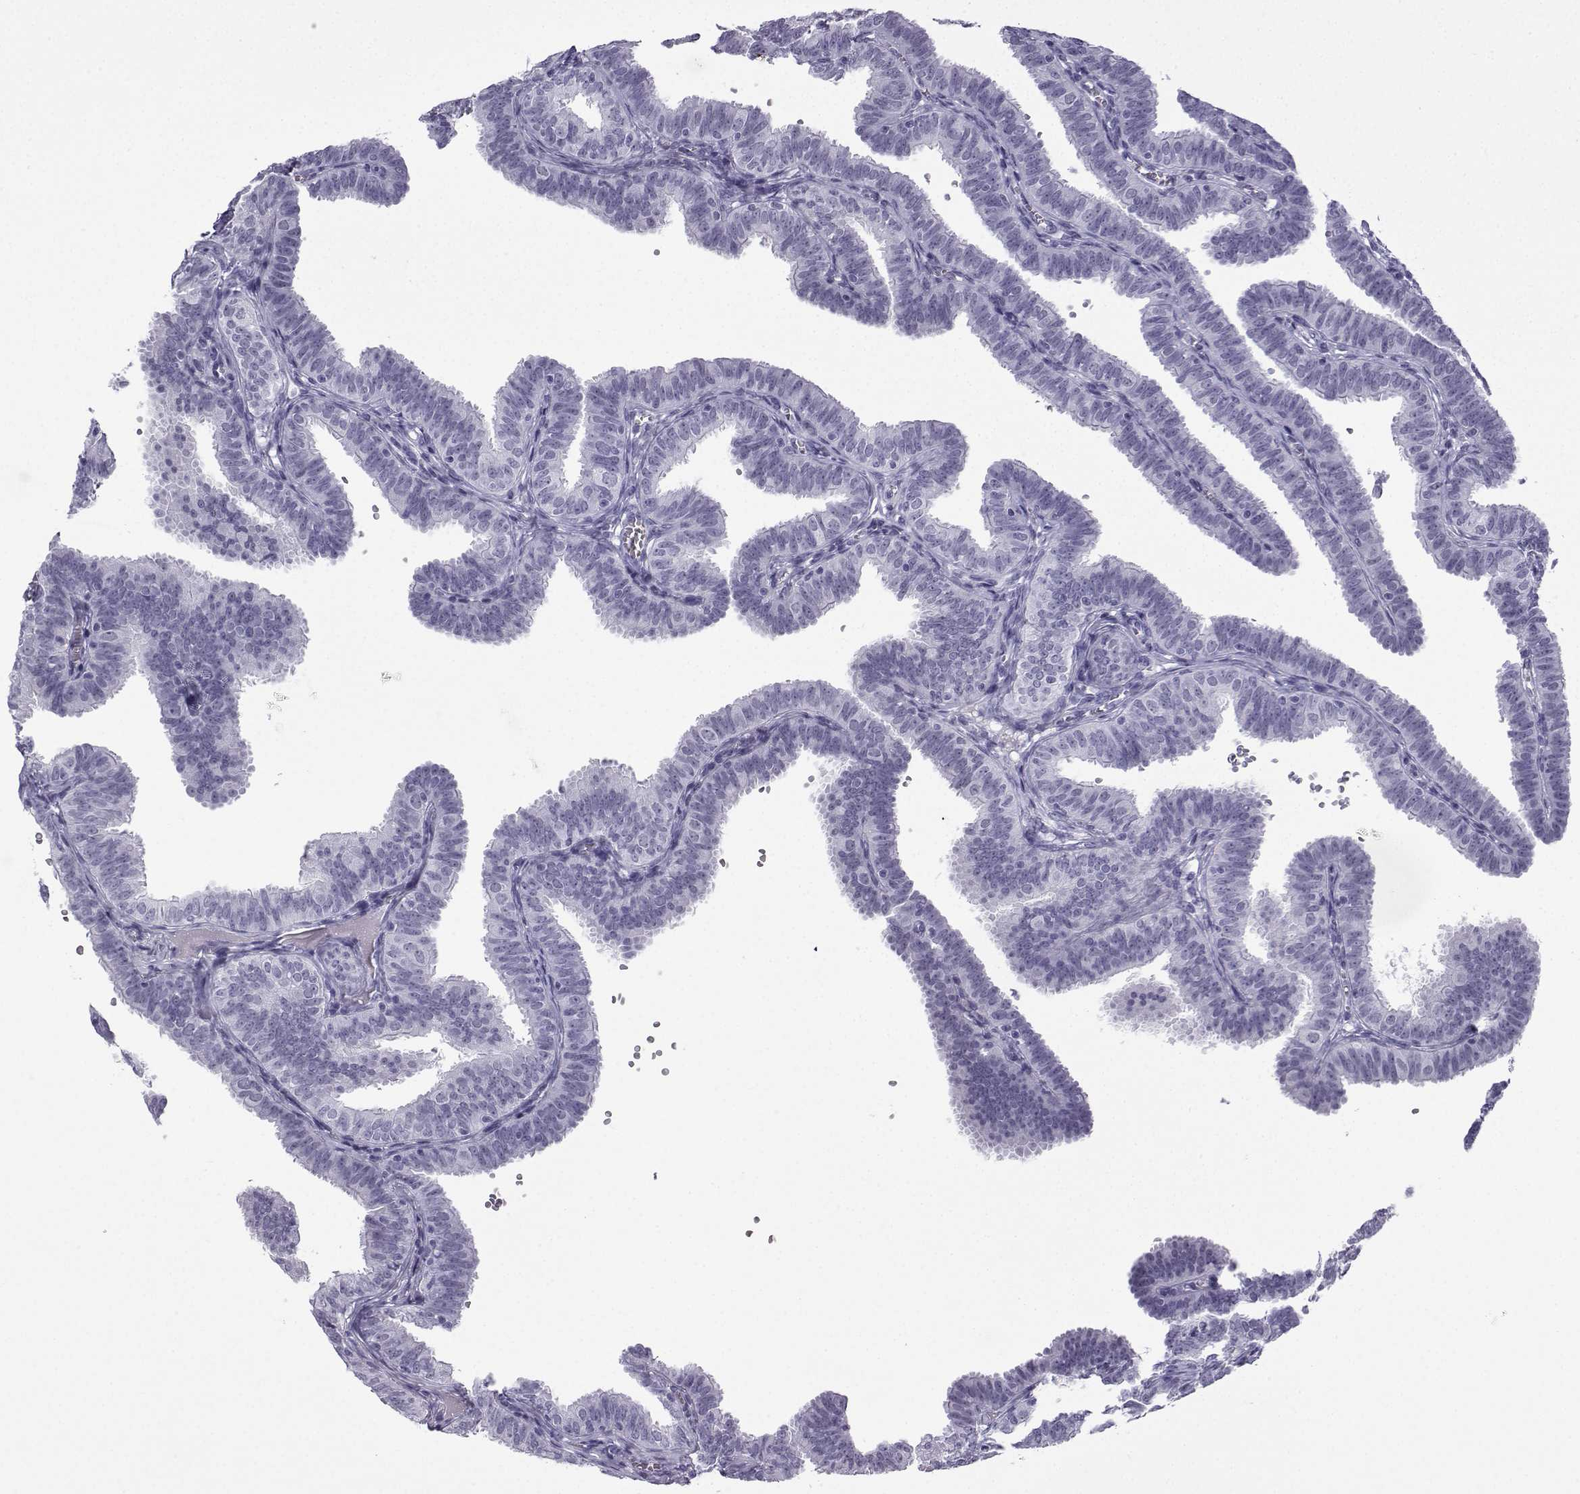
{"staining": {"intensity": "negative", "quantity": "none", "location": "none"}, "tissue": "fallopian tube", "cell_type": "Glandular cells", "image_type": "normal", "snomed": [{"axis": "morphology", "description": "Normal tissue, NOS"}, {"axis": "topography", "description": "Fallopian tube"}], "caption": "Glandular cells are negative for brown protein staining in benign fallopian tube. Nuclei are stained in blue.", "gene": "MRGBP", "patient": {"sex": "female", "age": 25}}